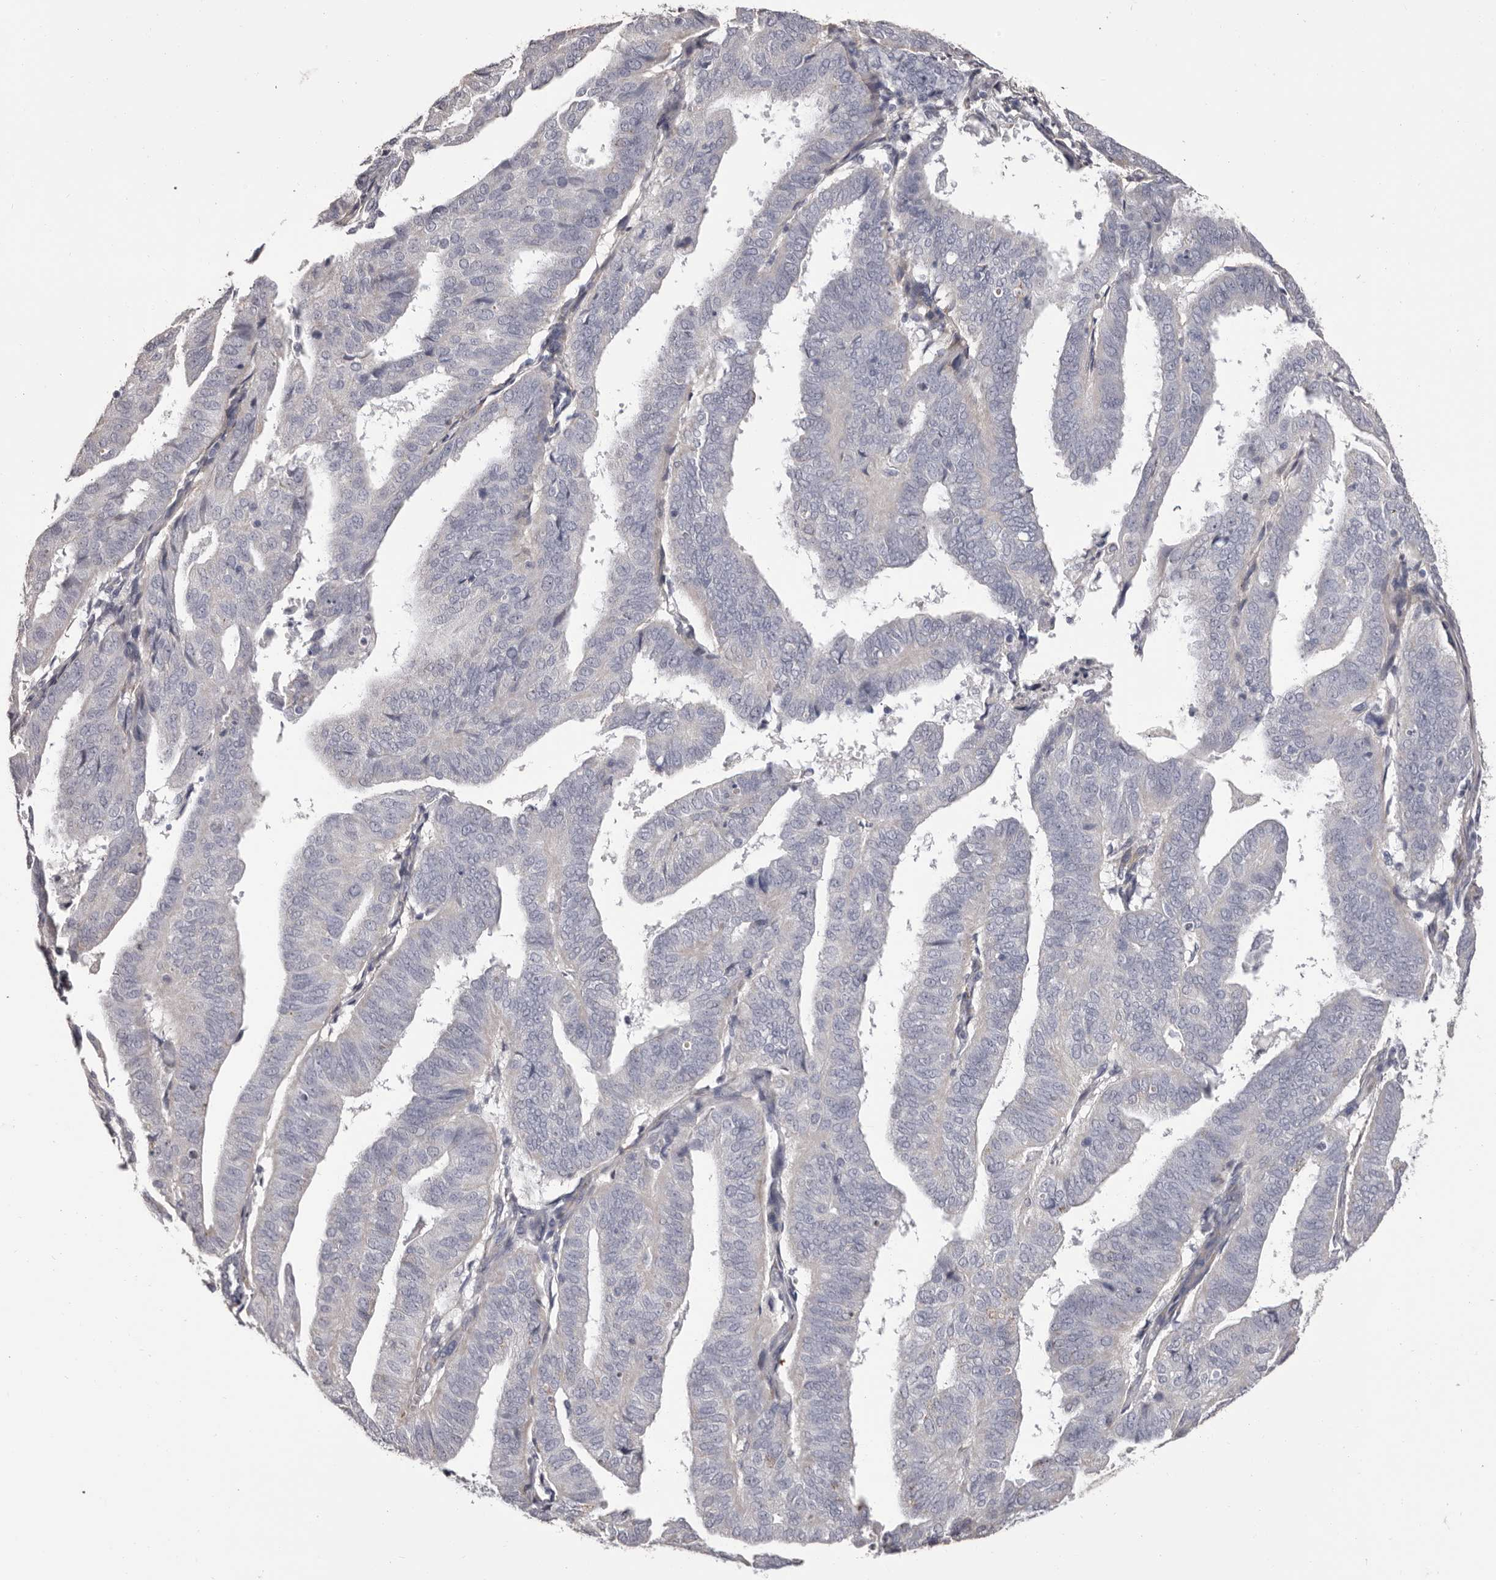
{"staining": {"intensity": "negative", "quantity": "none", "location": "none"}, "tissue": "endometrial cancer", "cell_type": "Tumor cells", "image_type": "cancer", "snomed": [{"axis": "morphology", "description": "Adenocarcinoma, NOS"}, {"axis": "topography", "description": "Uterus"}], "caption": "Human adenocarcinoma (endometrial) stained for a protein using immunohistochemistry (IHC) reveals no staining in tumor cells.", "gene": "COL6A1", "patient": {"sex": "female", "age": 77}}